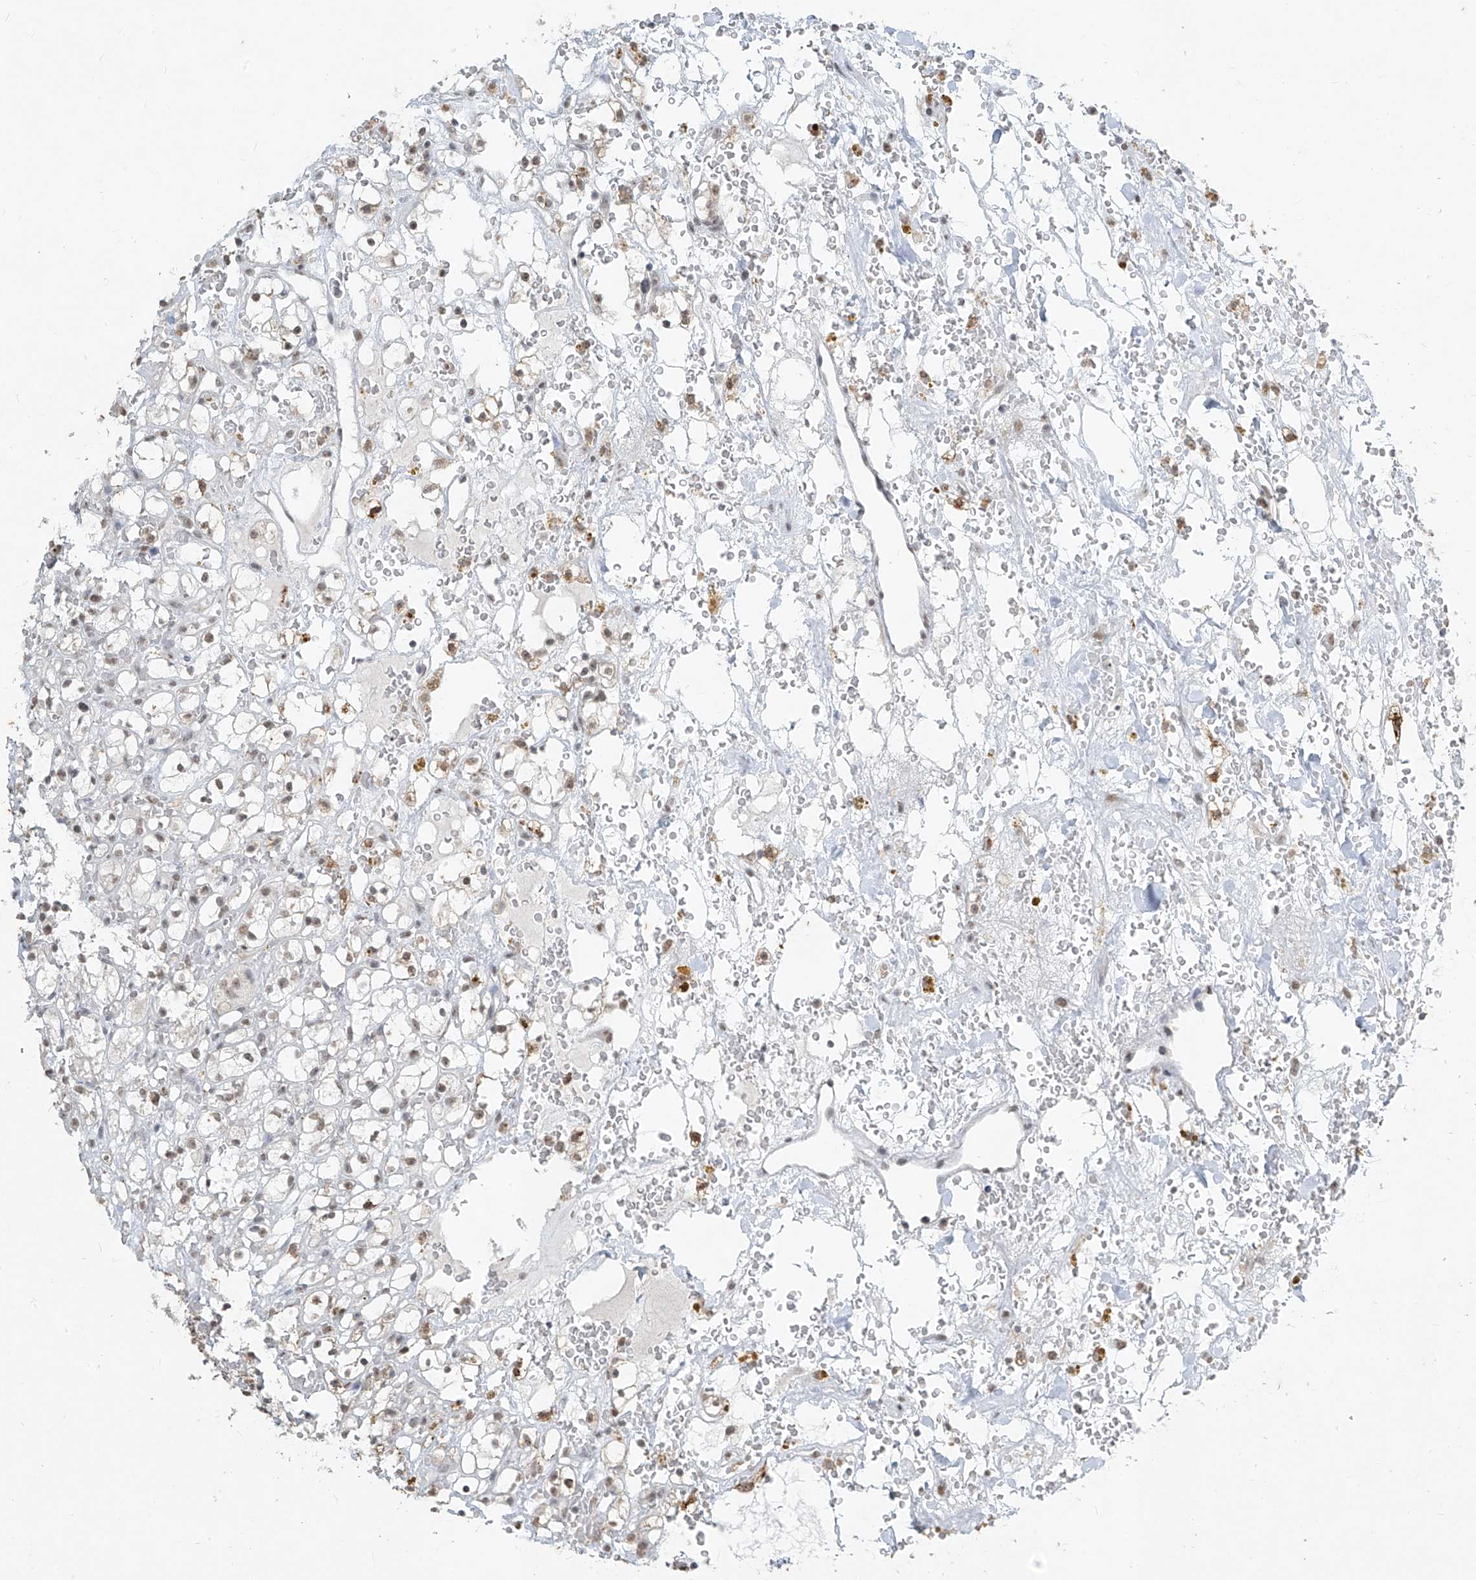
{"staining": {"intensity": "negative", "quantity": "none", "location": "none"}, "tissue": "renal cancer", "cell_type": "Tumor cells", "image_type": "cancer", "snomed": [{"axis": "morphology", "description": "Adenocarcinoma, NOS"}, {"axis": "topography", "description": "Kidney"}], "caption": "Micrograph shows no significant protein staining in tumor cells of renal adenocarcinoma.", "gene": "TFEC", "patient": {"sex": "male", "age": 61}}